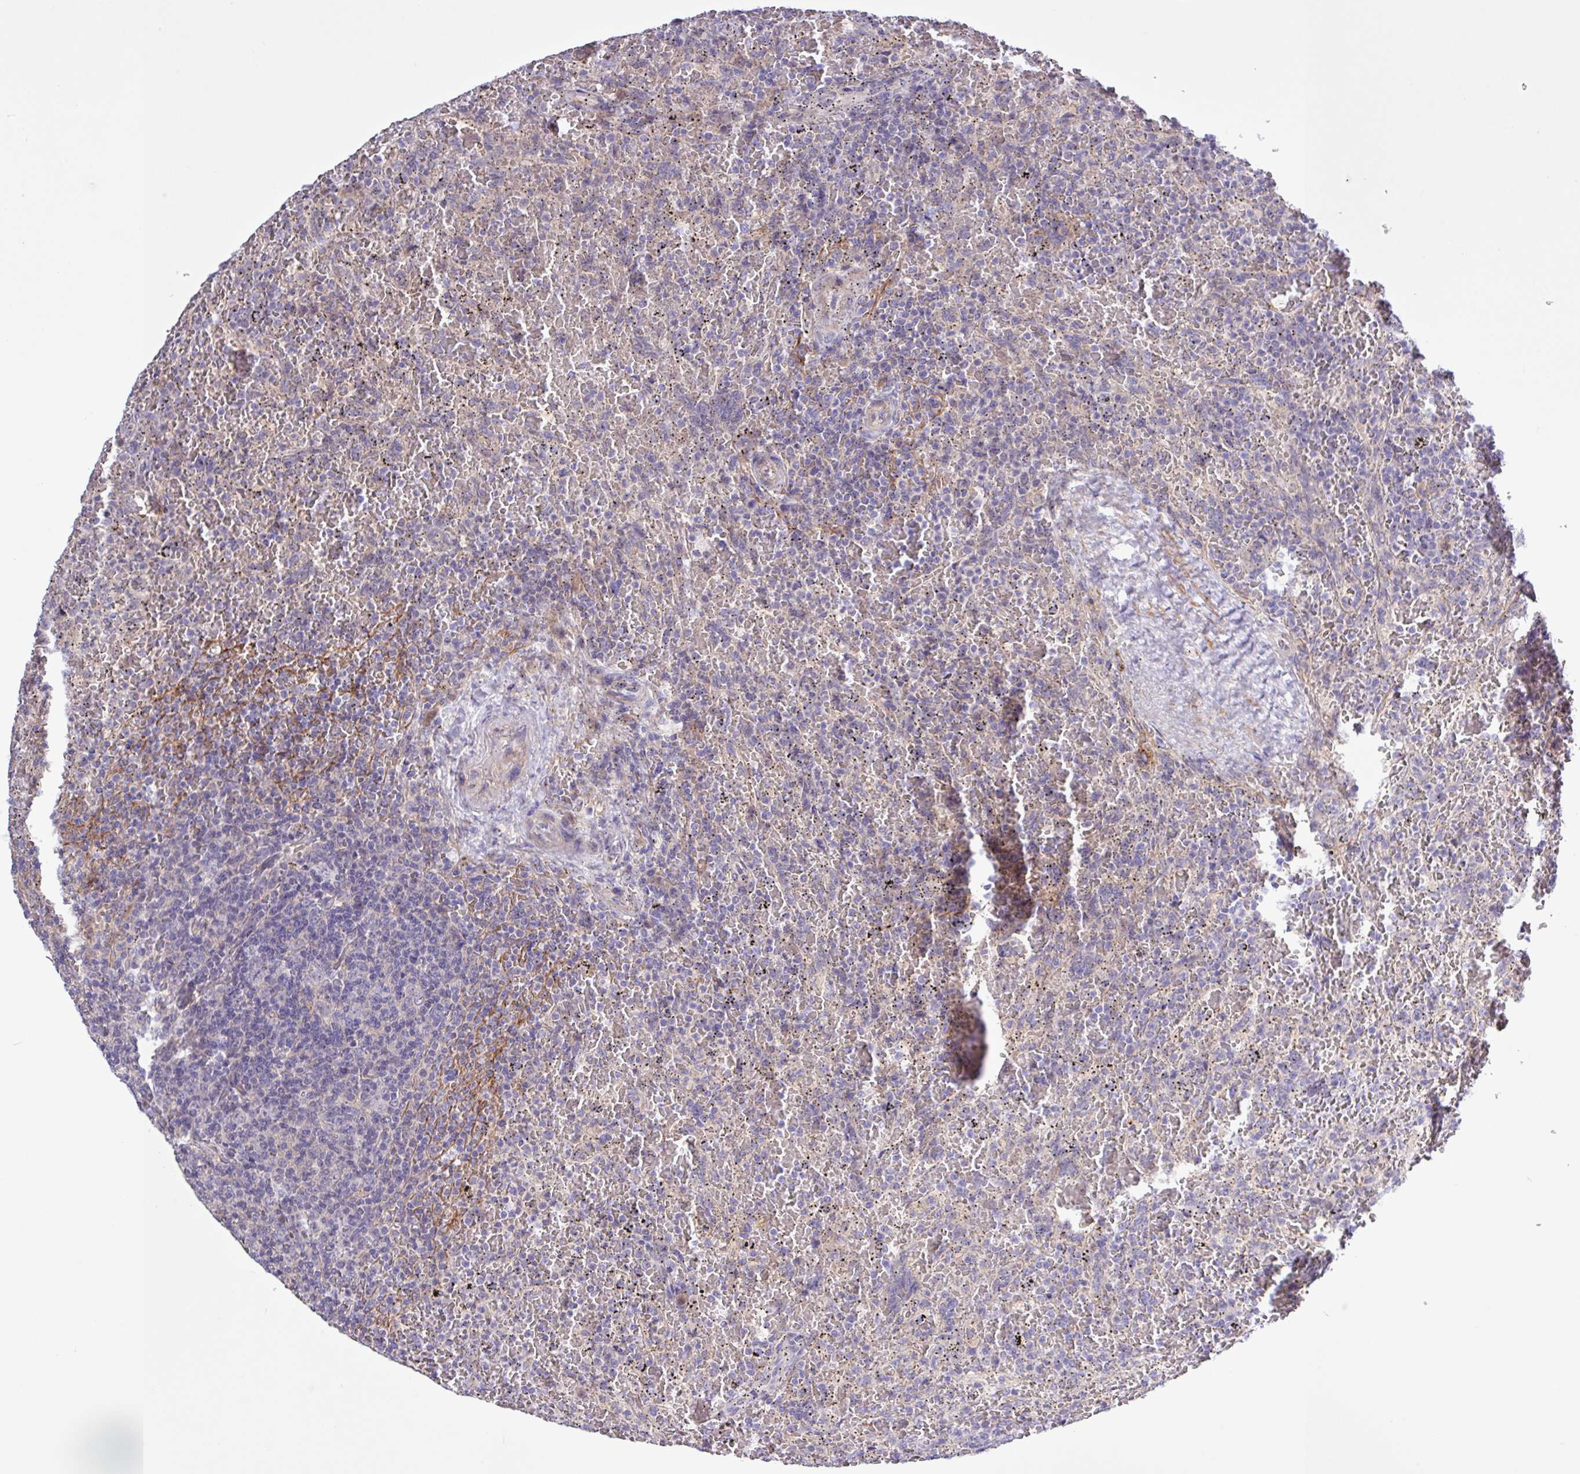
{"staining": {"intensity": "negative", "quantity": "none", "location": "none"}, "tissue": "lymphoma", "cell_type": "Tumor cells", "image_type": "cancer", "snomed": [{"axis": "morphology", "description": "Malignant lymphoma, non-Hodgkin's type, Low grade"}, {"axis": "topography", "description": "Spleen"}], "caption": "Image shows no significant protein staining in tumor cells of low-grade malignant lymphoma, non-Hodgkin's type.", "gene": "SPINK8", "patient": {"sex": "female", "age": 64}}